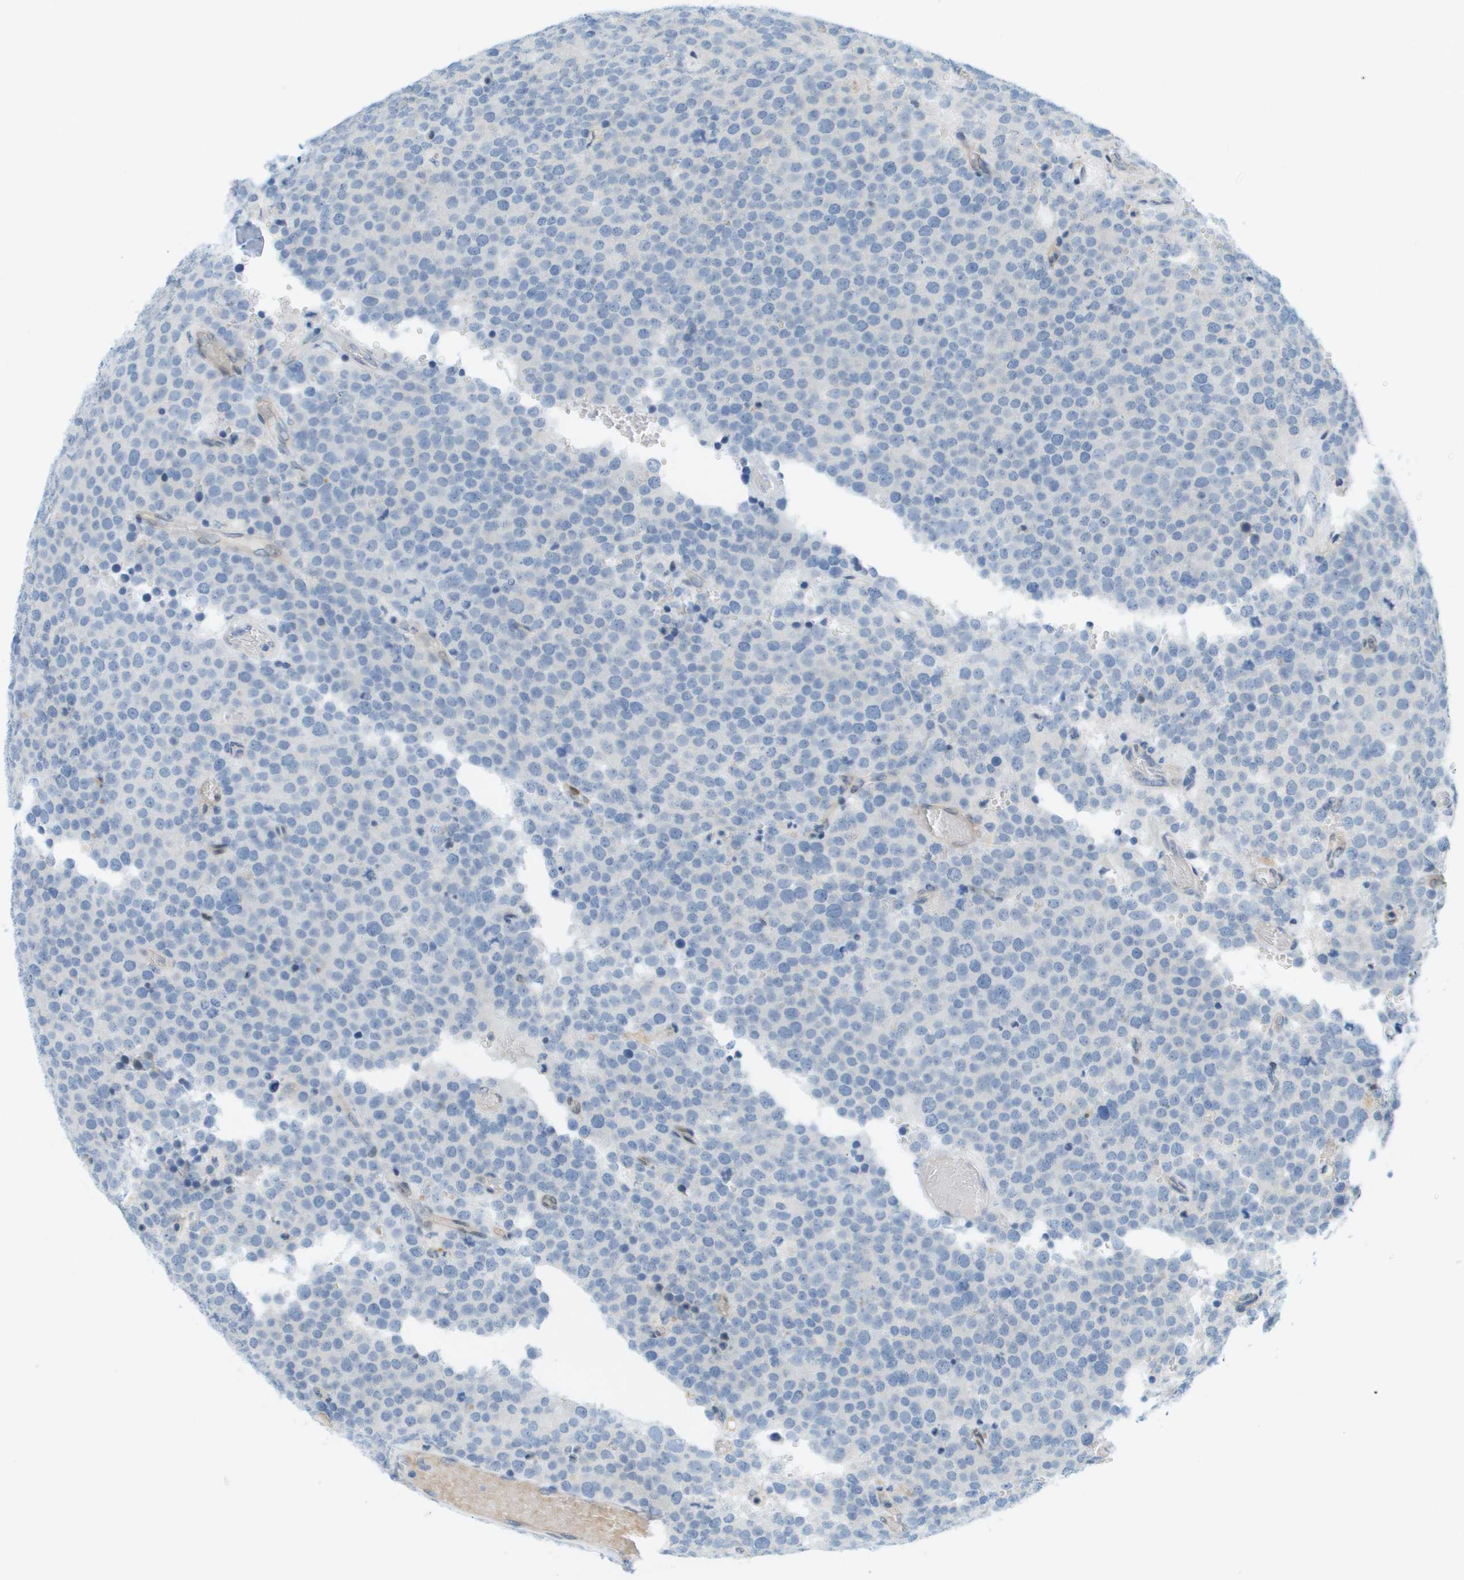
{"staining": {"intensity": "negative", "quantity": "none", "location": "none"}, "tissue": "testis cancer", "cell_type": "Tumor cells", "image_type": "cancer", "snomed": [{"axis": "morphology", "description": "Normal tissue, NOS"}, {"axis": "morphology", "description": "Seminoma, NOS"}, {"axis": "topography", "description": "Testis"}], "caption": "High magnification brightfield microscopy of seminoma (testis) stained with DAB (brown) and counterstained with hematoxylin (blue): tumor cells show no significant staining.", "gene": "CUL9", "patient": {"sex": "male", "age": 71}}